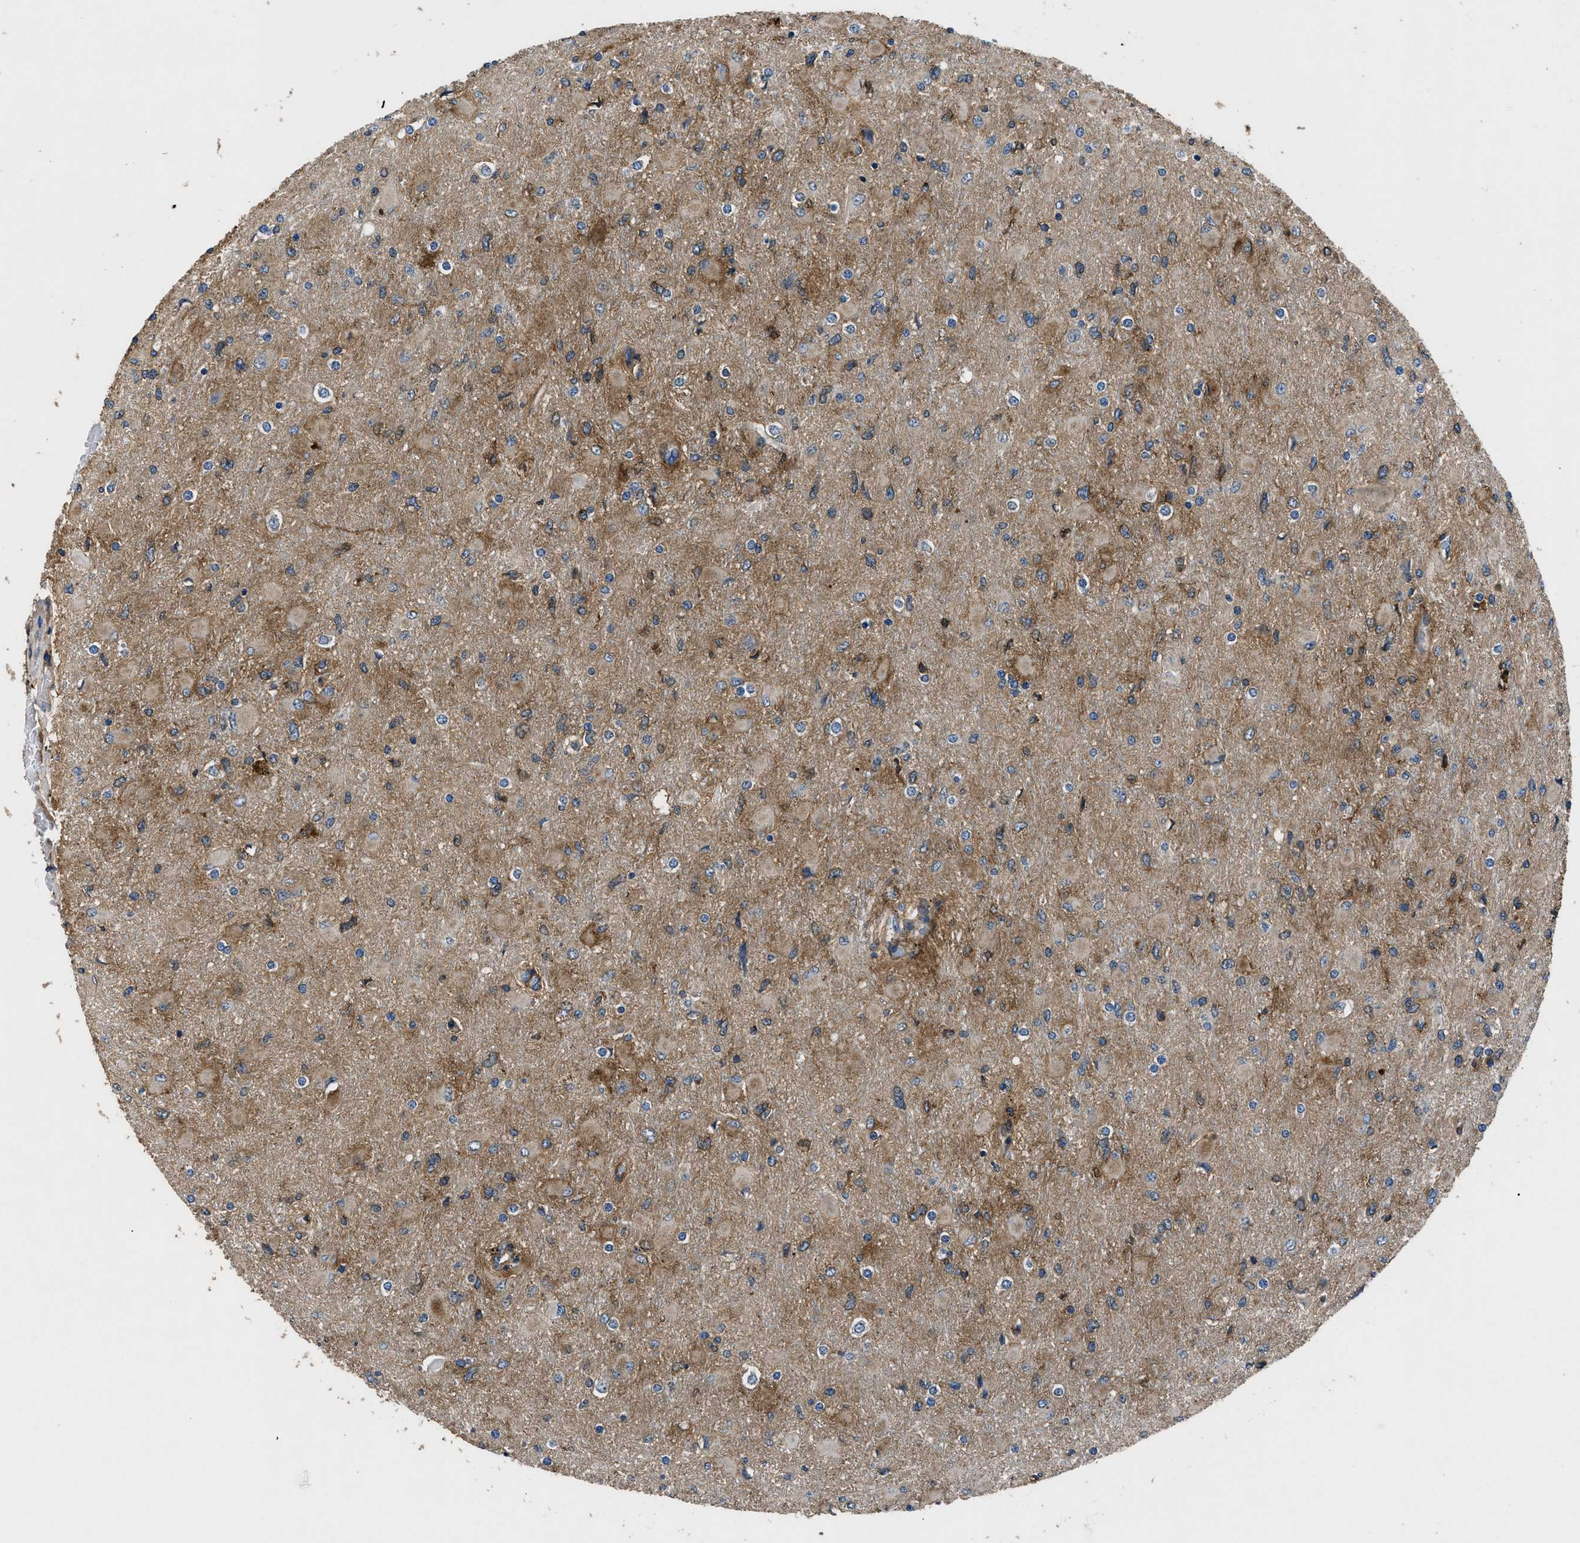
{"staining": {"intensity": "moderate", "quantity": "<25%", "location": "cytoplasmic/membranous"}, "tissue": "glioma", "cell_type": "Tumor cells", "image_type": "cancer", "snomed": [{"axis": "morphology", "description": "Glioma, malignant, High grade"}, {"axis": "topography", "description": "Cerebral cortex"}], "caption": "A high-resolution histopathology image shows immunohistochemistry staining of glioma, which reveals moderate cytoplasmic/membranous positivity in about <25% of tumor cells.", "gene": "CD276", "patient": {"sex": "female", "age": 36}}